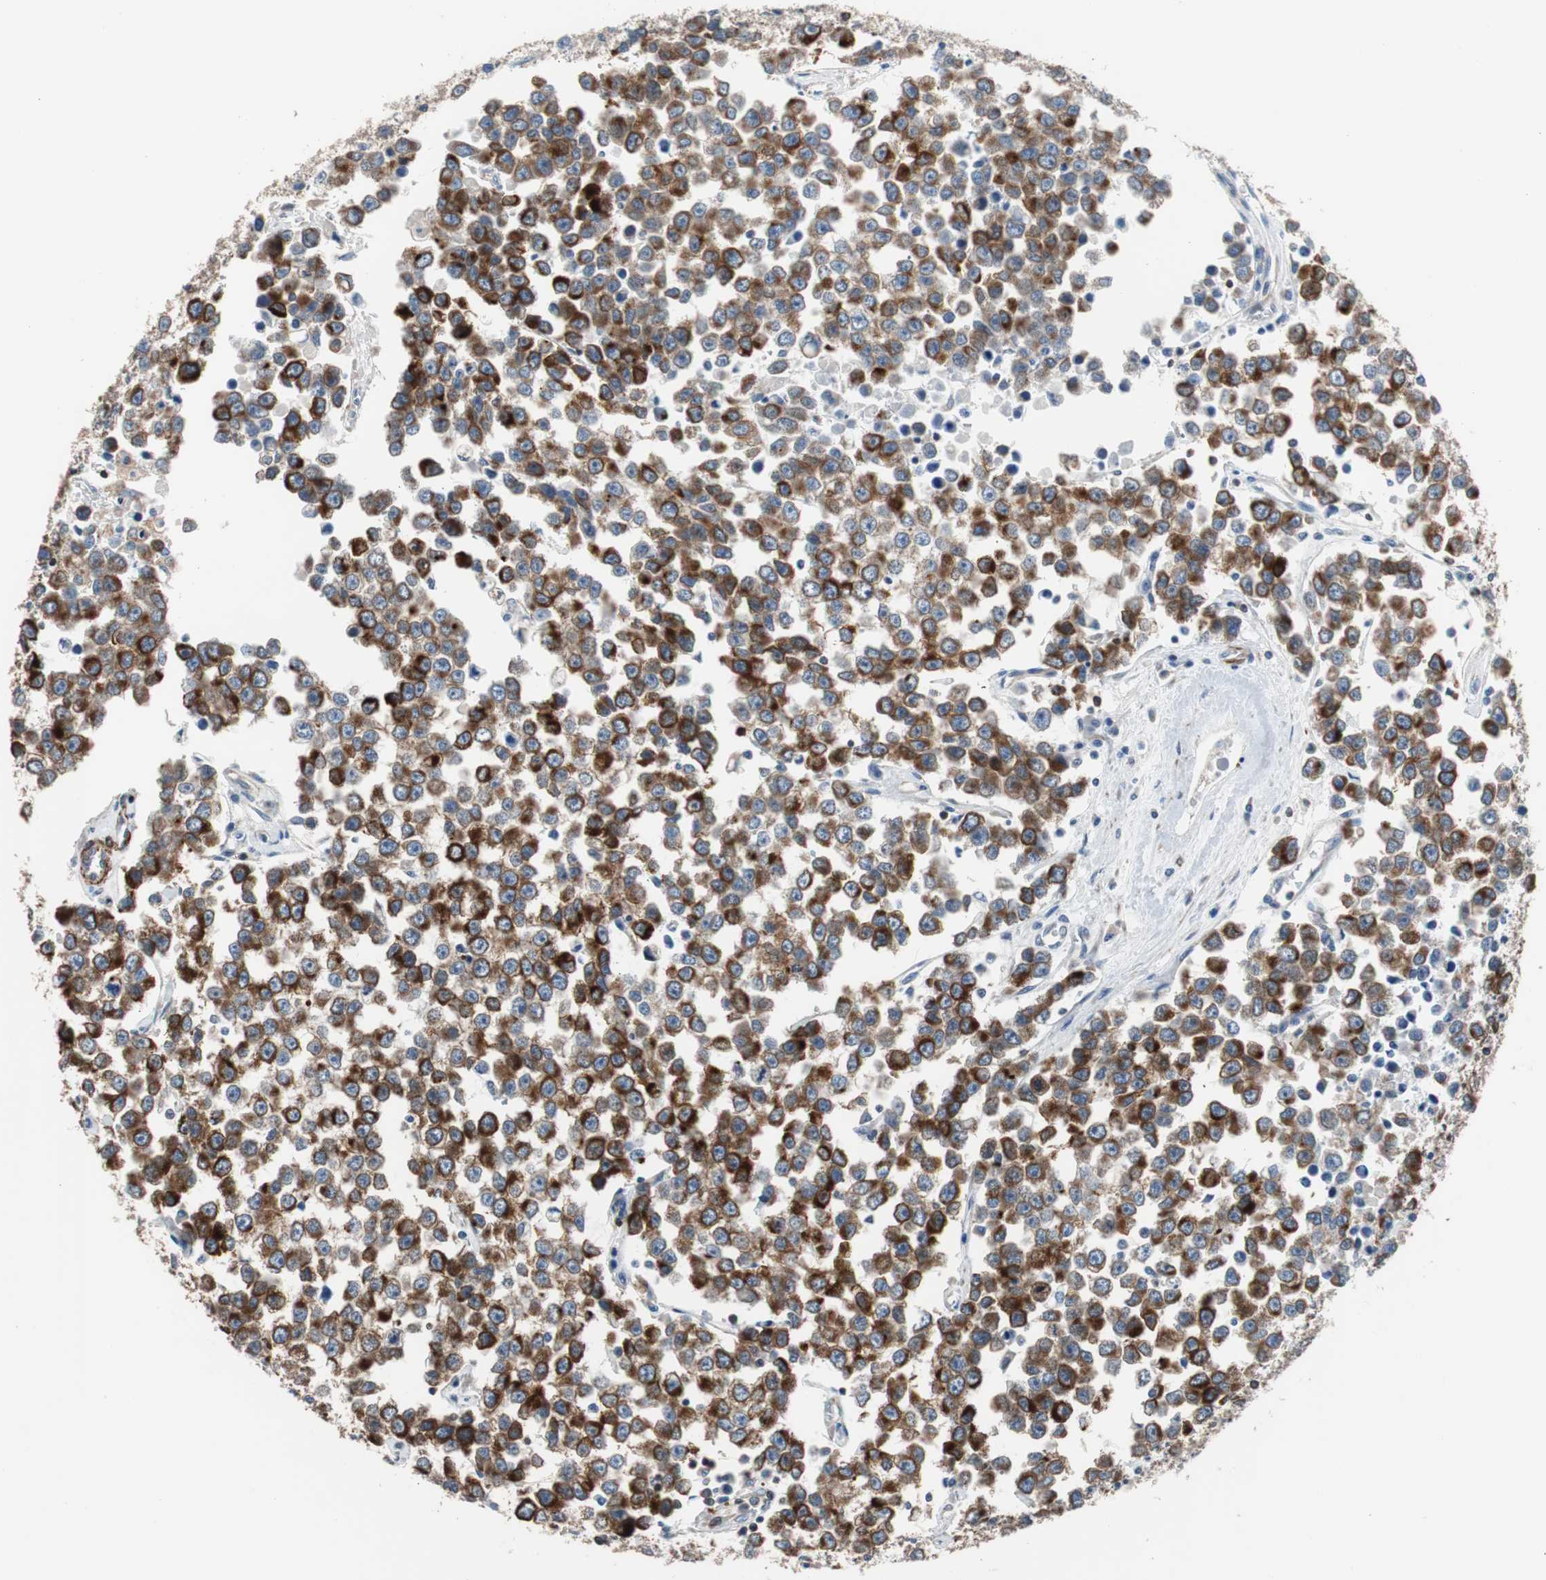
{"staining": {"intensity": "strong", "quantity": ">75%", "location": "cytoplasmic/membranous"}, "tissue": "testis cancer", "cell_type": "Tumor cells", "image_type": "cancer", "snomed": [{"axis": "morphology", "description": "Seminoma, NOS"}, {"axis": "morphology", "description": "Carcinoma, Embryonal, NOS"}, {"axis": "topography", "description": "Testis"}], "caption": "This is an image of IHC staining of testis cancer (seminoma), which shows strong positivity in the cytoplasmic/membranous of tumor cells.", "gene": "PBXIP1", "patient": {"sex": "male", "age": 52}}